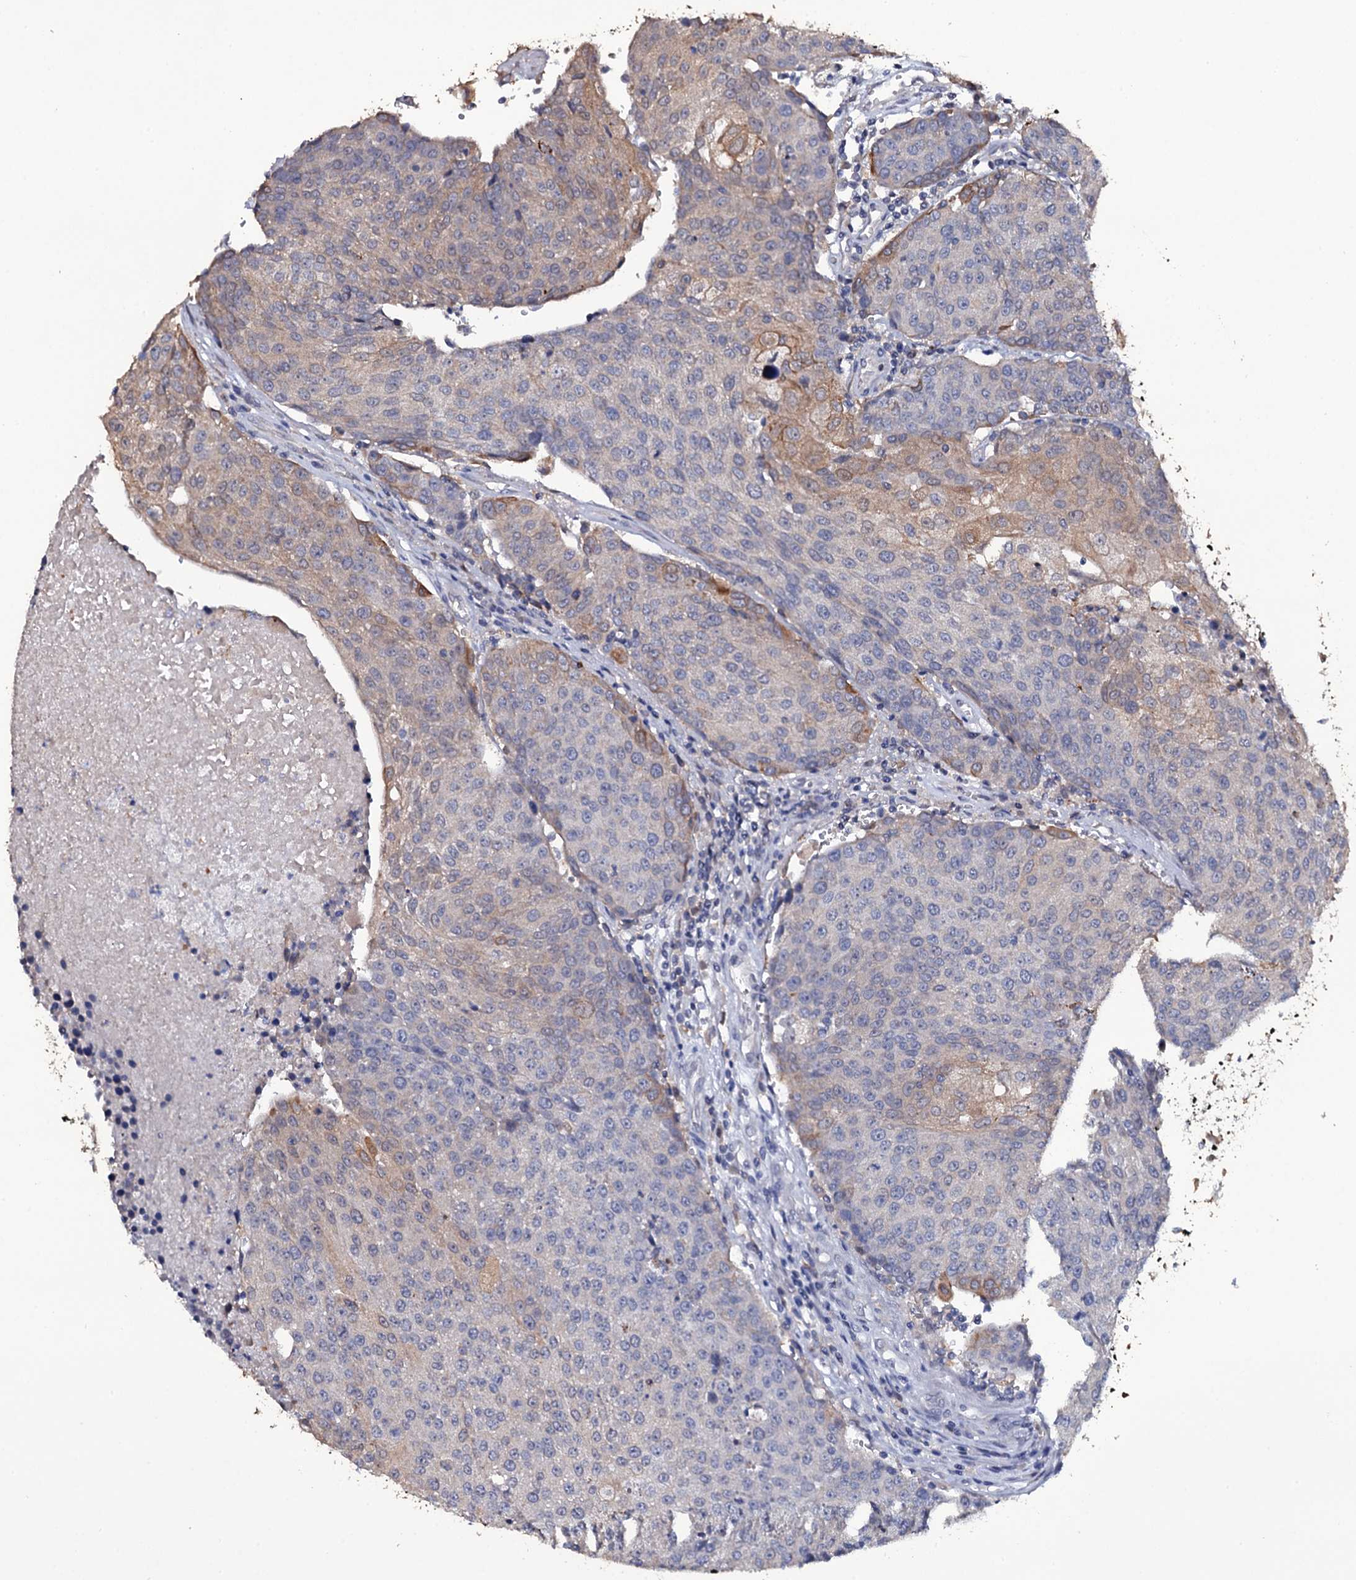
{"staining": {"intensity": "weak", "quantity": "<25%", "location": "cytoplasmic/membranous"}, "tissue": "urothelial cancer", "cell_type": "Tumor cells", "image_type": "cancer", "snomed": [{"axis": "morphology", "description": "Urothelial carcinoma, High grade"}, {"axis": "topography", "description": "Urinary bladder"}], "caption": "Histopathology image shows no protein expression in tumor cells of urothelial cancer tissue.", "gene": "CRYL1", "patient": {"sex": "female", "age": 85}}